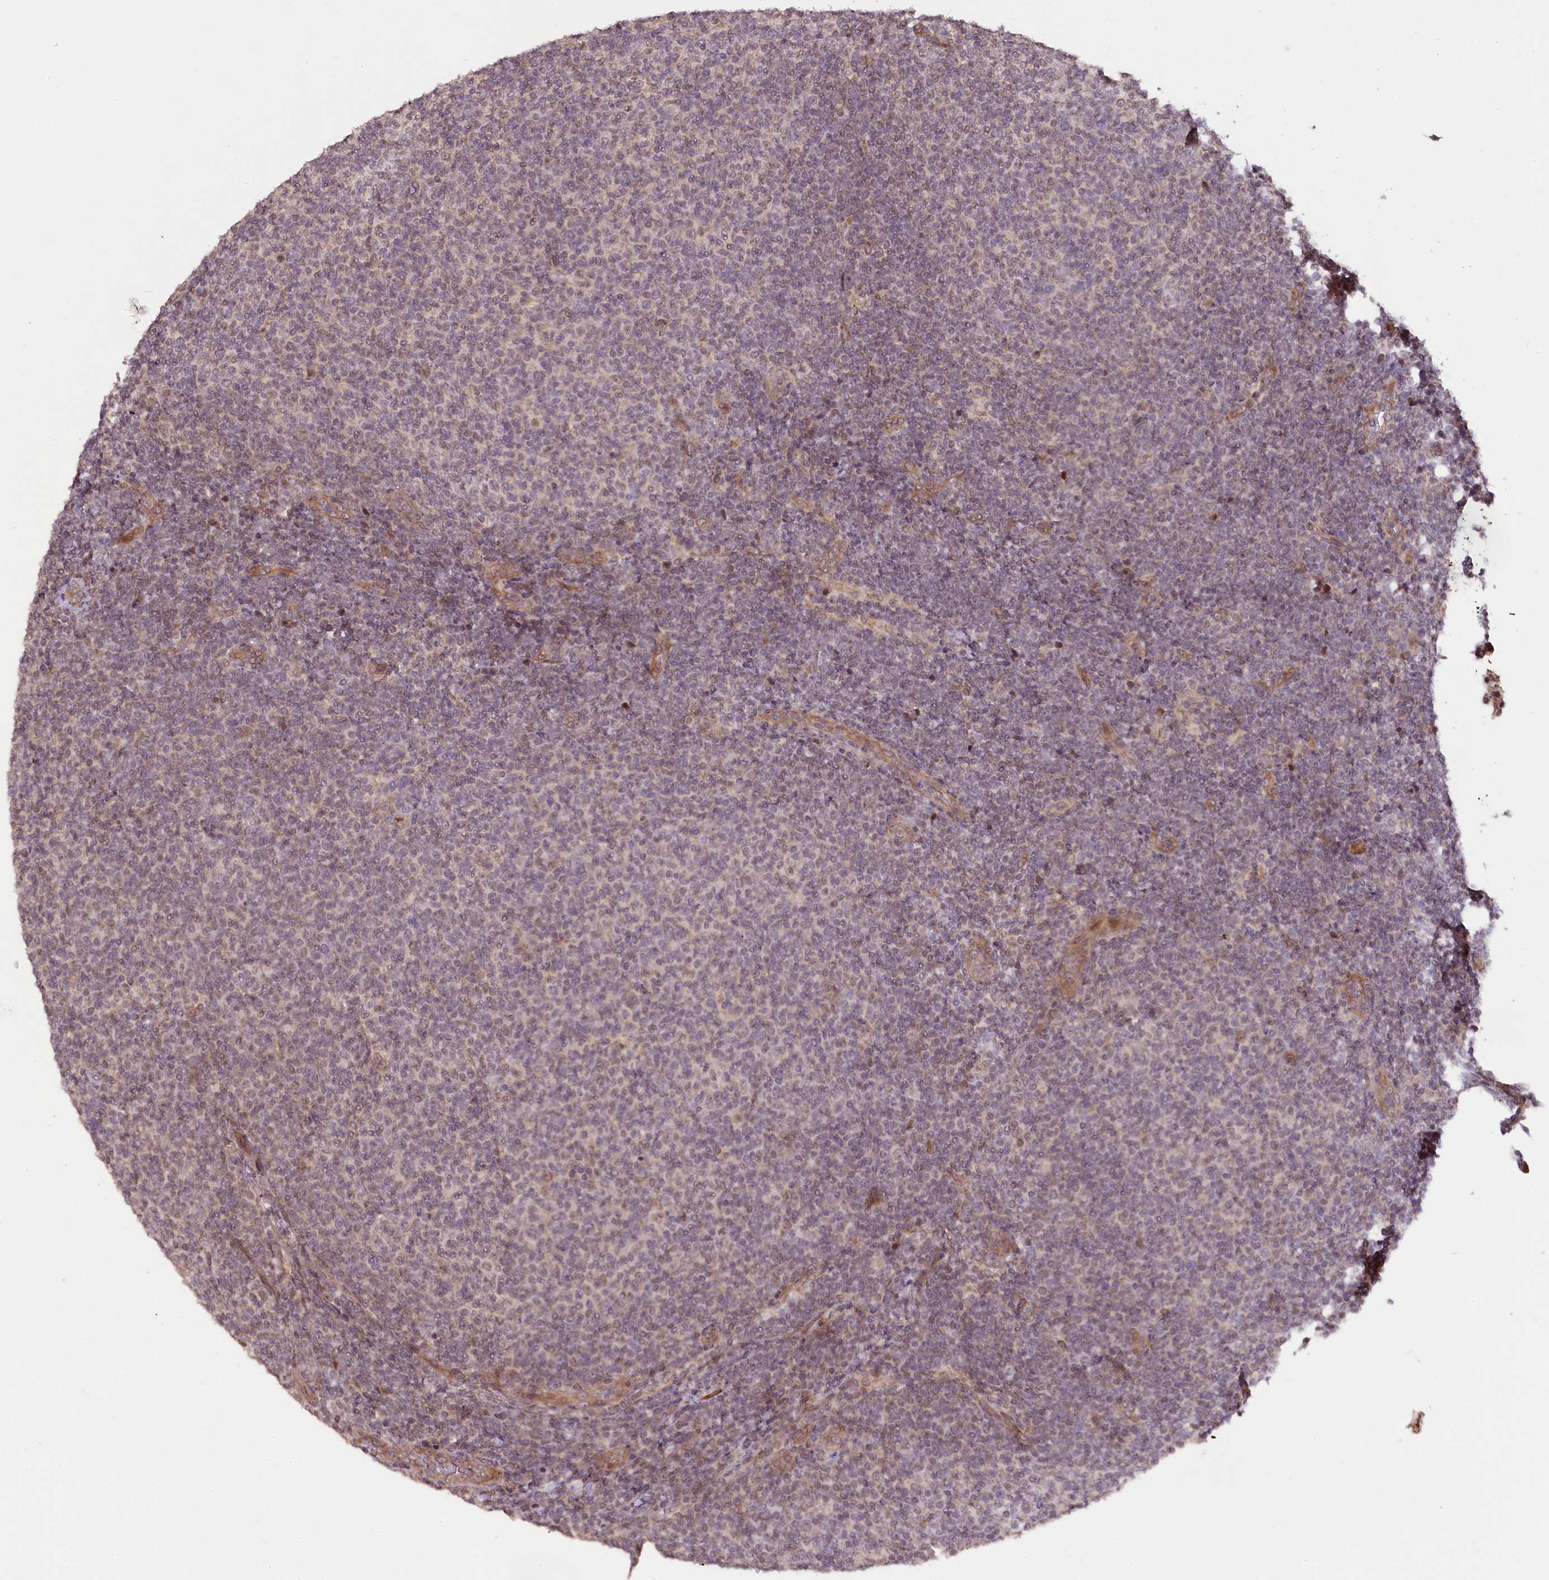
{"staining": {"intensity": "weak", "quantity": "25%-75%", "location": "nuclear"}, "tissue": "lymphoma", "cell_type": "Tumor cells", "image_type": "cancer", "snomed": [{"axis": "morphology", "description": "Malignant lymphoma, non-Hodgkin's type, Low grade"}, {"axis": "topography", "description": "Lymph node"}], "caption": "Weak nuclear positivity is present in approximately 25%-75% of tumor cells in malignant lymphoma, non-Hodgkin's type (low-grade).", "gene": "ZNF480", "patient": {"sex": "male", "age": 66}}